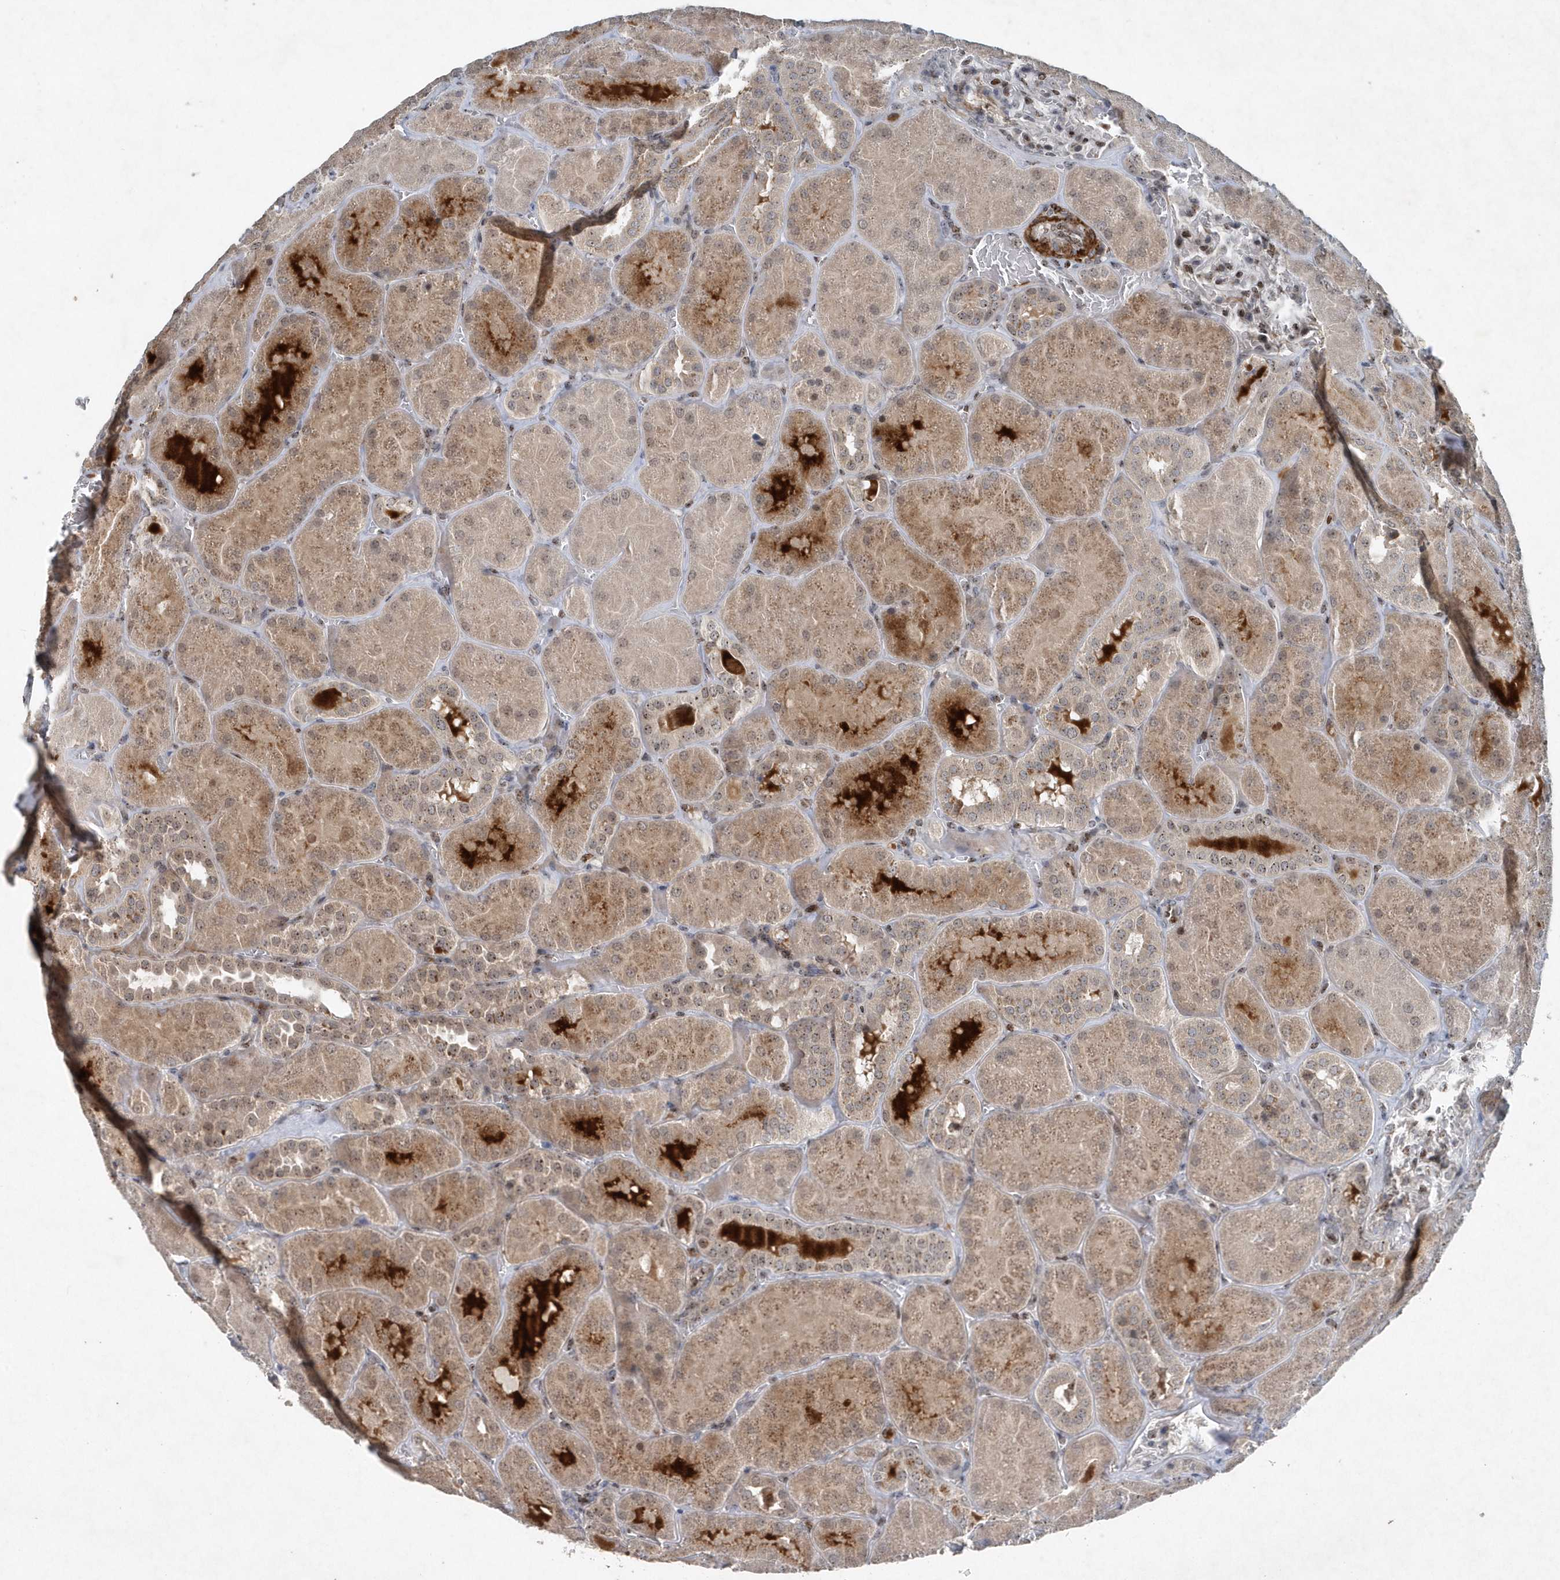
{"staining": {"intensity": "moderate", "quantity": "25%-75%", "location": "nuclear"}, "tissue": "kidney", "cell_type": "Cells in glomeruli", "image_type": "normal", "snomed": [{"axis": "morphology", "description": "Normal tissue, NOS"}, {"axis": "topography", "description": "Kidney"}], "caption": "DAB immunohistochemical staining of unremarkable human kidney displays moderate nuclear protein staining in approximately 25%-75% of cells in glomeruli. The staining is performed using DAB brown chromogen to label protein expression. The nuclei are counter-stained blue using hematoxylin.", "gene": "QTRT2", "patient": {"sex": "male", "age": 28}}